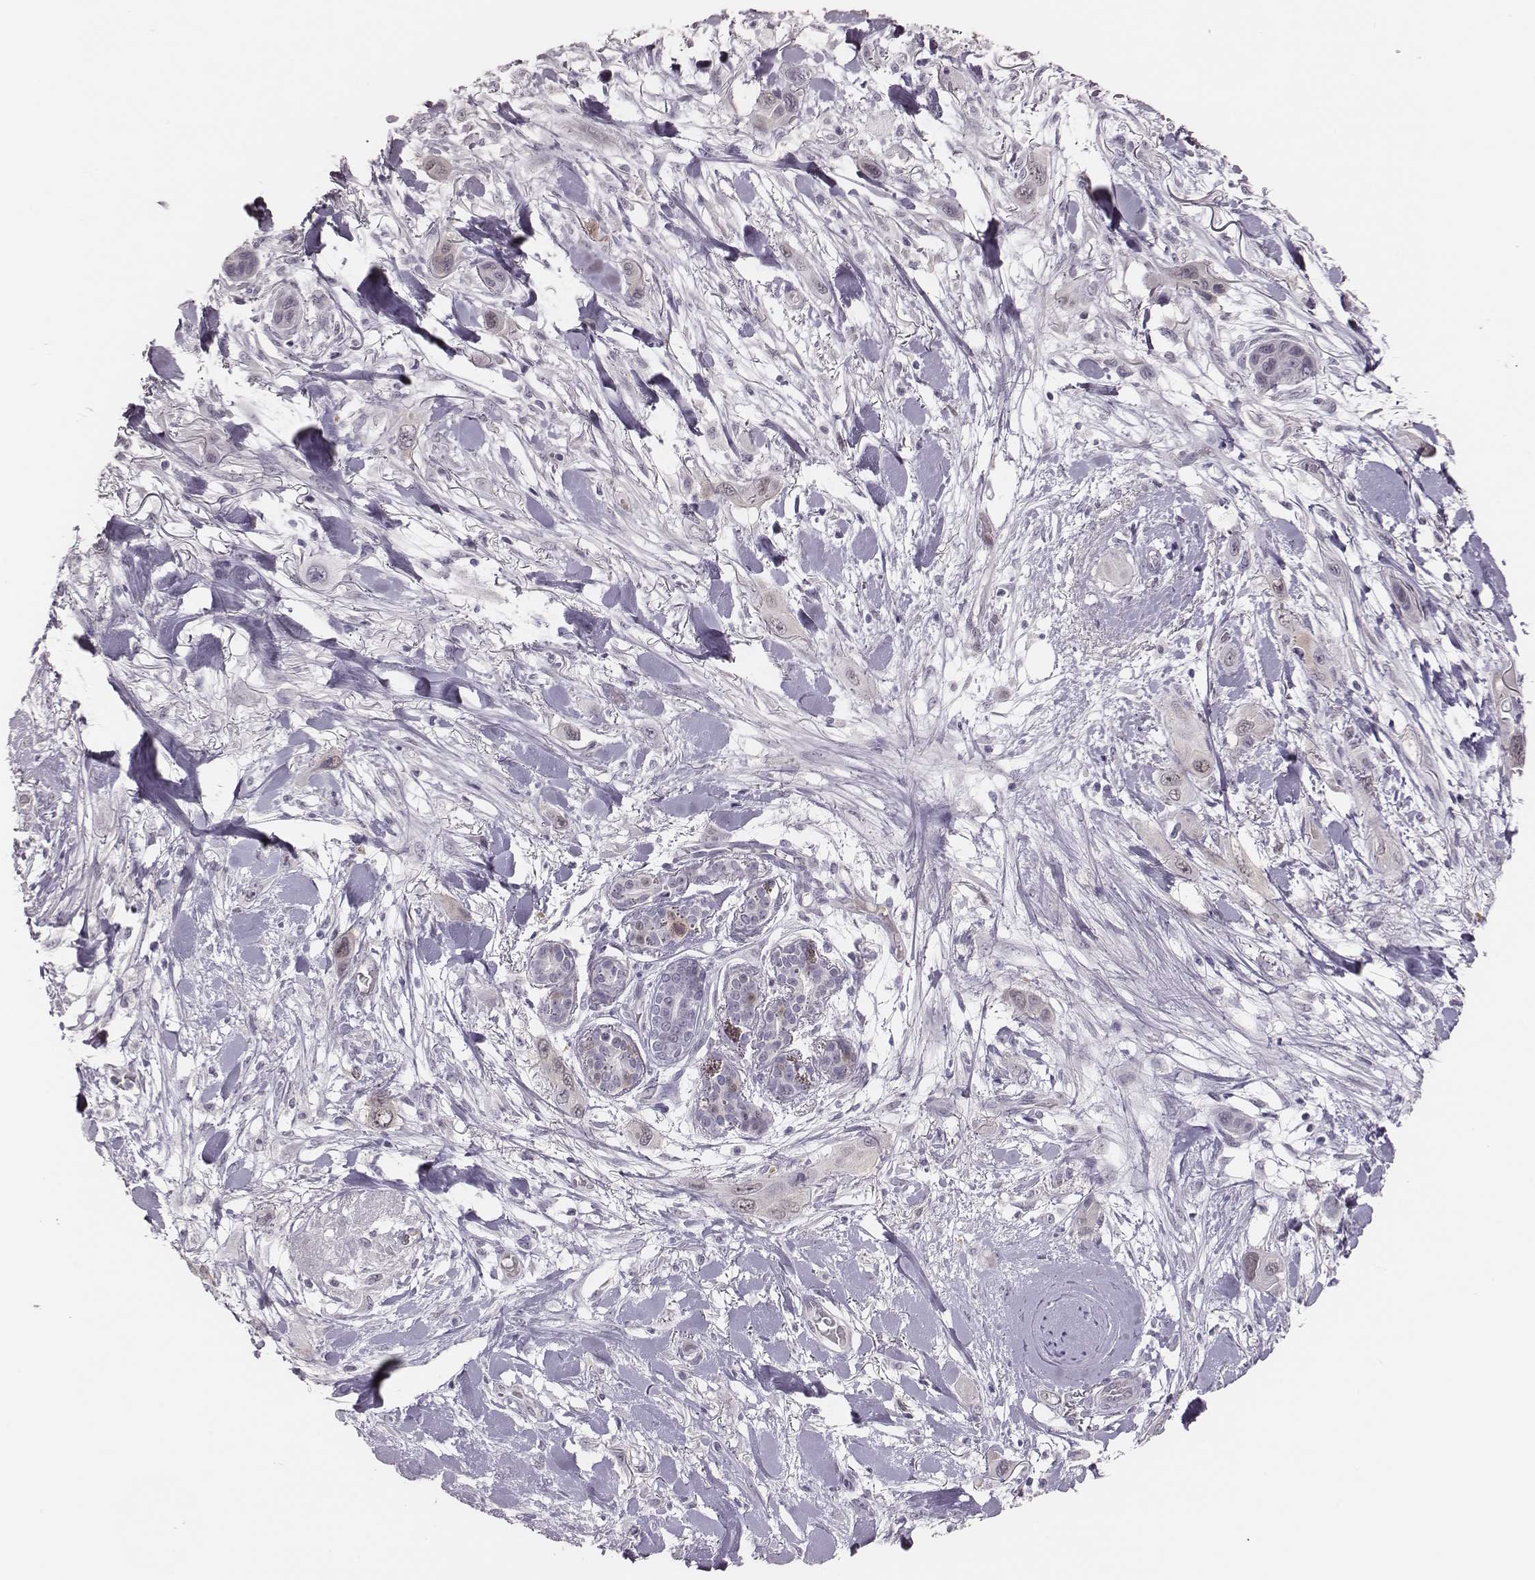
{"staining": {"intensity": "negative", "quantity": "none", "location": "none"}, "tissue": "skin cancer", "cell_type": "Tumor cells", "image_type": "cancer", "snomed": [{"axis": "morphology", "description": "Squamous cell carcinoma, NOS"}, {"axis": "topography", "description": "Skin"}], "caption": "This image is of squamous cell carcinoma (skin) stained with immunohistochemistry (IHC) to label a protein in brown with the nuclei are counter-stained blue. There is no positivity in tumor cells.", "gene": "PBK", "patient": {"sex": "male", "age": 79}}